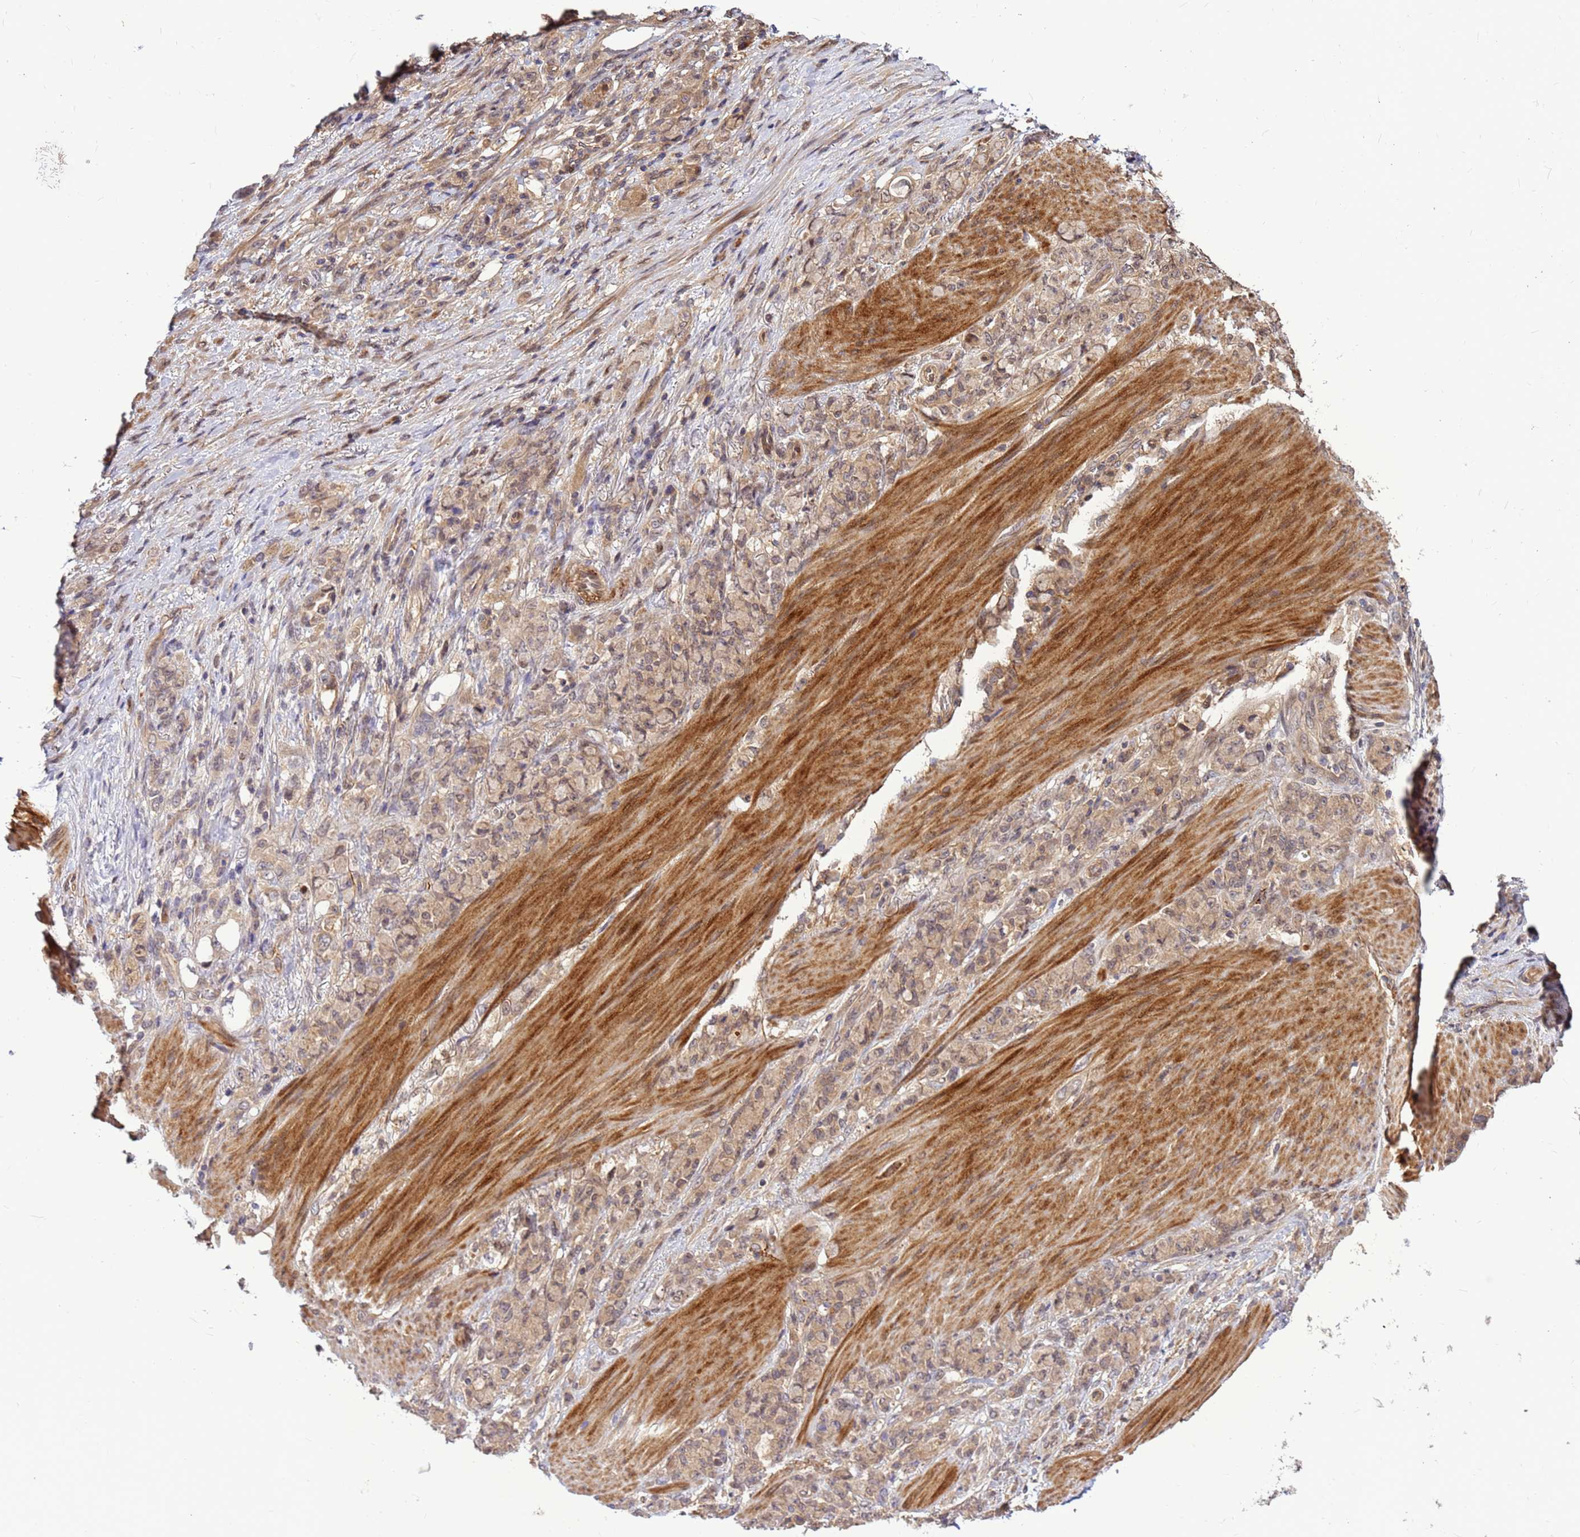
{"staining": {"intensity": "weak", "quantity": ">75%", "location": "cytoplasmic/membranous"}, "tissue": "stomach cancer", "cell_type": "Tumor cells", "image_type": "cancer", "snomed": [{"axis": "morphology", "description": "Normal tissue, NOS"}, {"axis": "morphology", "description": "Adenocarcinoma, NOS"}, {"axis": "topography", "description": "Stomach"}], "caption": "Immunohistochemistry (IHC) (DAB) staining of stomach cancer demonstrates weak cytoplasmic/membranous protein expression in about >75% of tumor cells.", "gene": "DUS4L", "patient": {"sex": "female", "age": 79}}